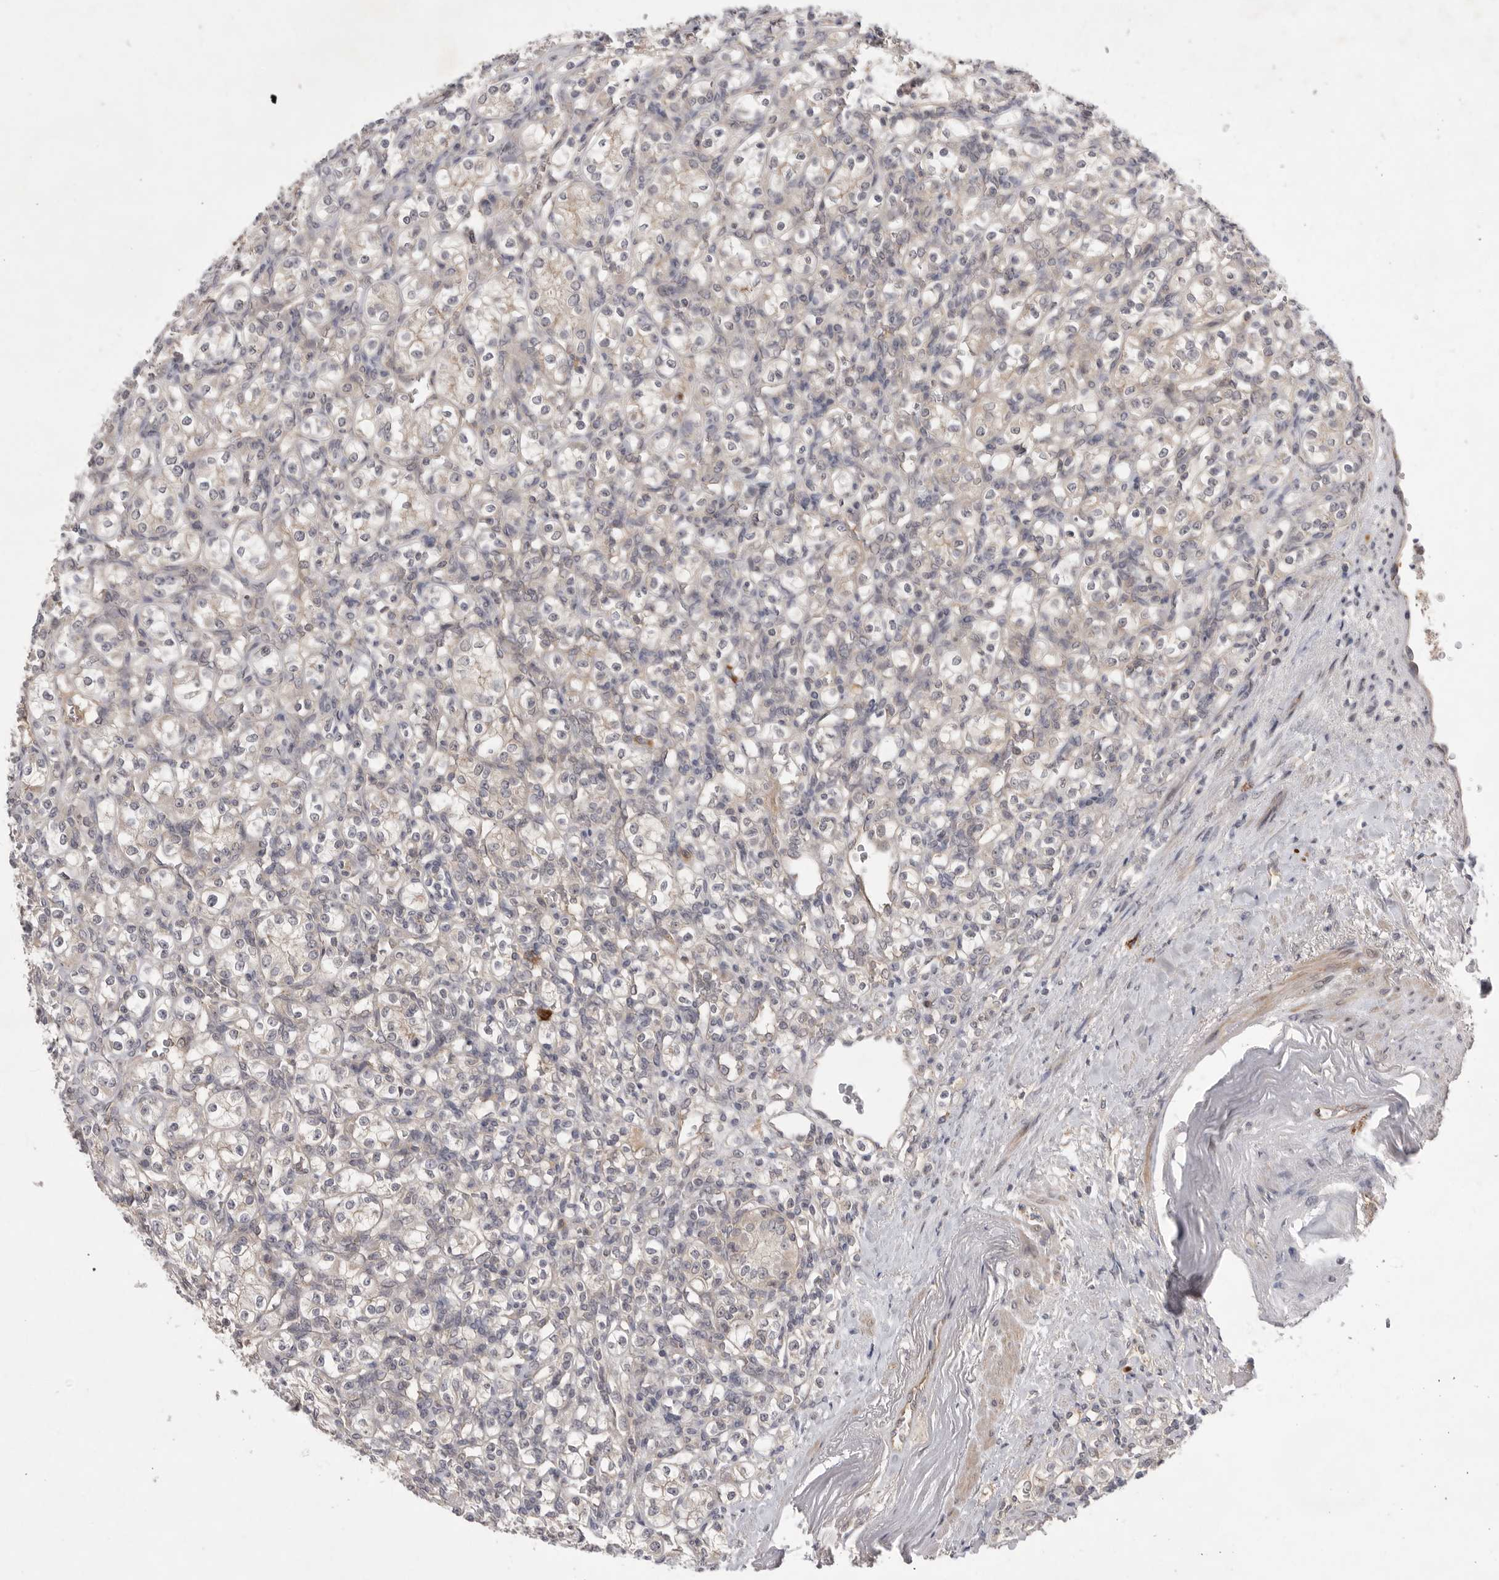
{"staining": {"intensity": "negative", "quantity": "none", "location": "none"}, "tissue": "renal cancer", "cell_type": "Tumor cells", "image_type": "cancer", "snomed": [{"axis": "morphology", "description": "Adenocarcinoma, NOS"}, {"axis": "topography", "description": "Kidney"}], "caption": "High magnification brightfield microscopy of renal cancer (adenocarcinoma) stained with DAB (3,3'-diaminobenzidine) (brown) and counterstained with hematoxylin (blue): tumor cells show no significant staining.", "gene": "NRCAM", "patient": {"sex": "male", "age": 77}}